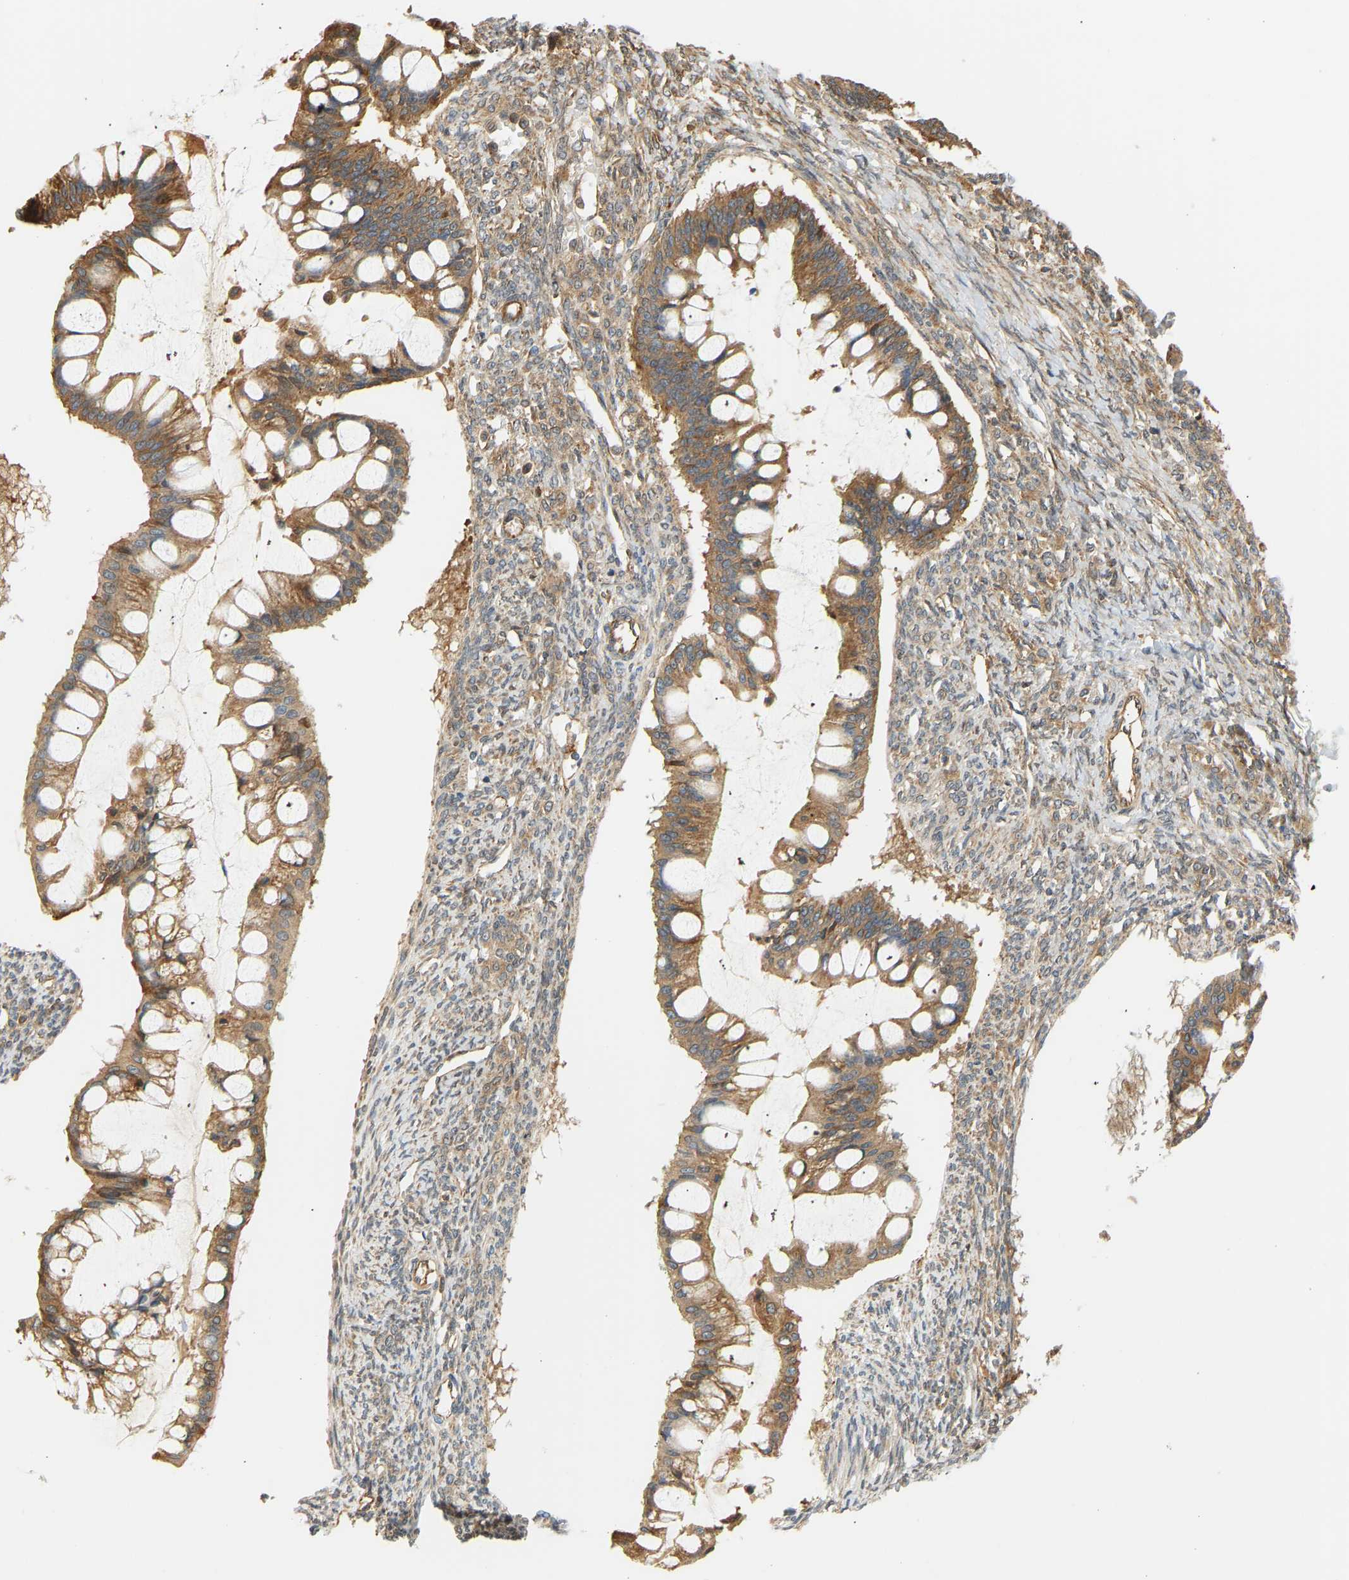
{"staining": {"intensity": "moderate", "quantity": ">75%", "location": "cytoplasmic/membranous"}, "tissue": "ovarian cancer", "cell_type": "Tumor cells", "image_type": "cancer", "snomed": [{"axis": "morphology", "description": "Cystadenocarcinoma, mucinous, NOS"}, {"axis": "topography", "description": "Ovary"}], "caption": "An image of human ovarian cancer (mucinous cystadenocarcinoma) stained for a protein exhibits moderate cytoplasmic/membranous brown staining in tumor cells.", "gene": "CEP57", "patient": {"sex": "female", "age": 73}}